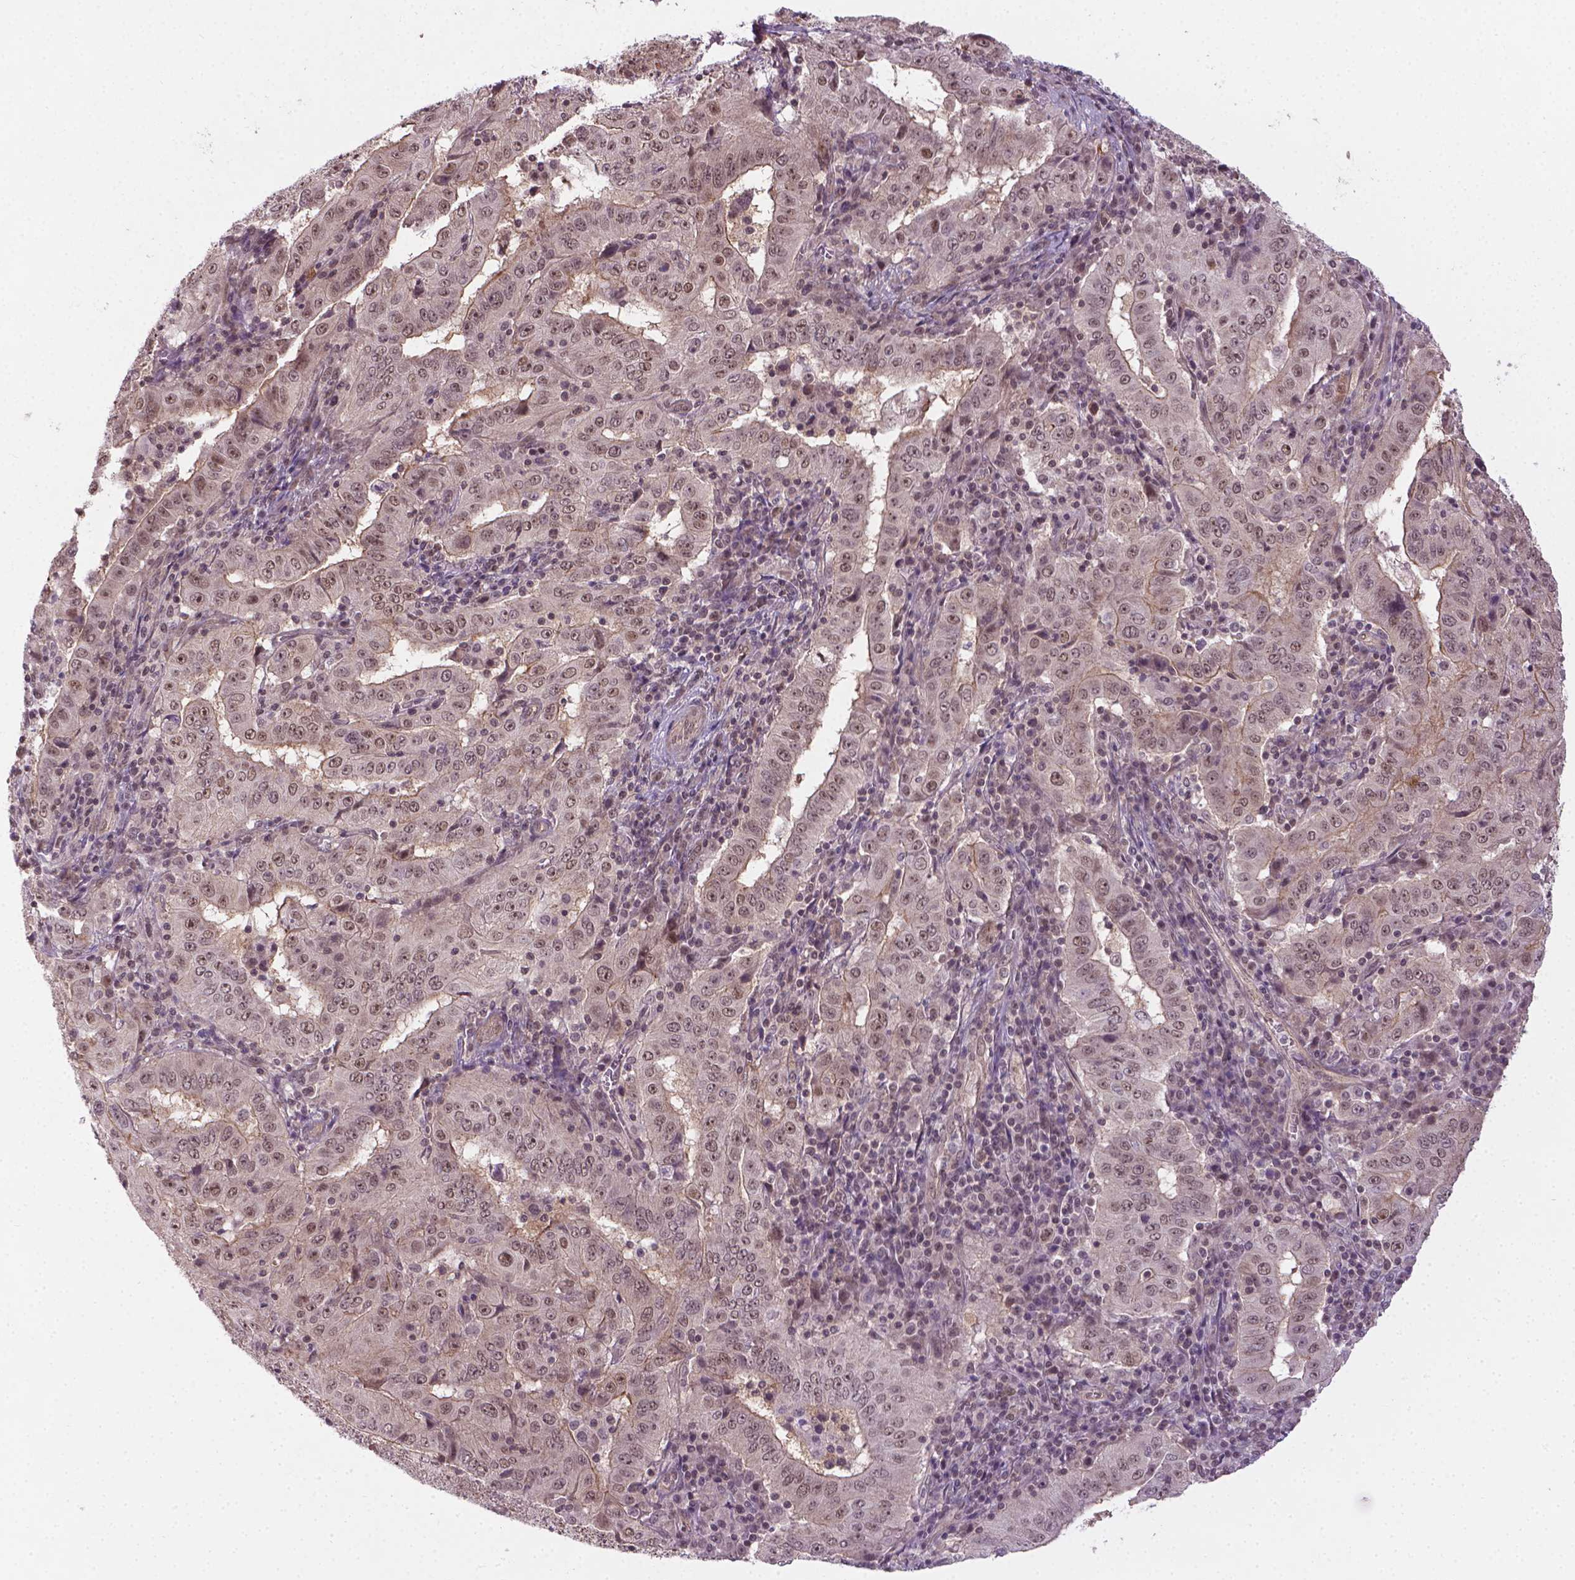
{"staining": {"intensity": "moderate", "quantity": ">75%", "location": "cytoplasmic/membranous,nuclear"}, "tissue": "pancreatic cancer", "cell_type": "Tumor cells", "image_type": "cancer", "snomed": [{"axis": "morphology", "description": "Adenocarcinoma, NOS"}, {"axis": "topography", "description": "Pancreas"}], "caption": "High-magnification brightfield microscopy of pancreatic adenocarcinoma stained with DAB (brown) and counterstained with hematoxylin (blue). tumor cells exhibit moderate cytoplasmic/membranous and nuclear positivity is seen in approximately>75% of cells.", "gene": "ANKRD54", "patient": {"sex": "male", "age": 63}}